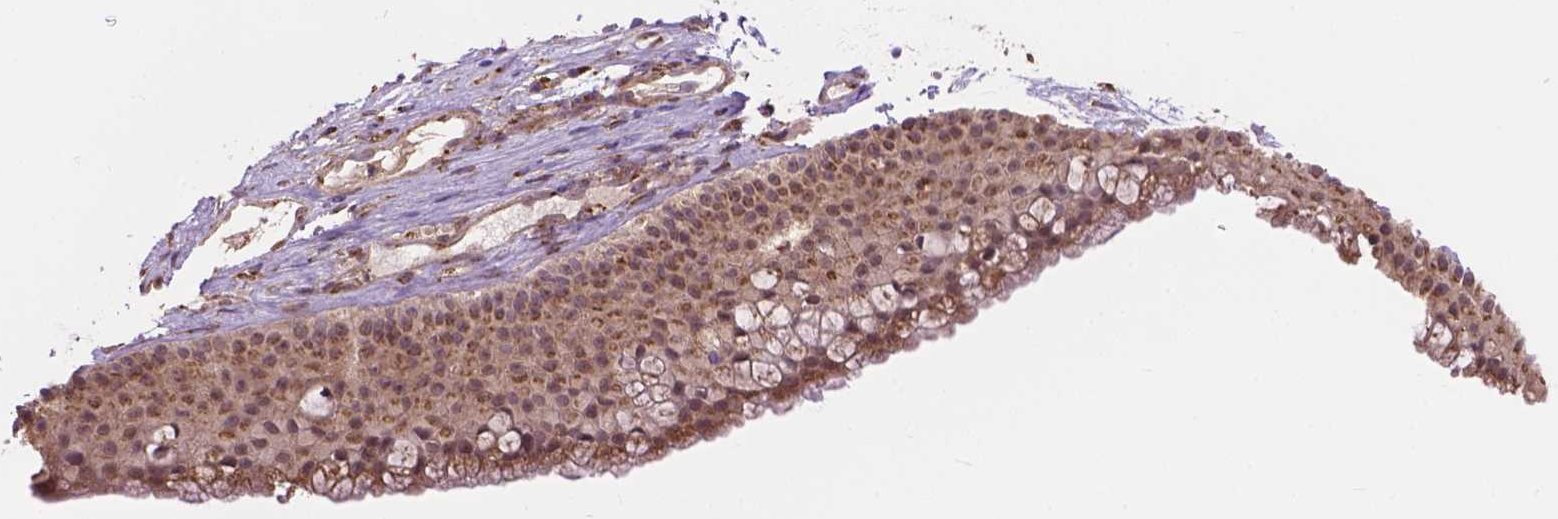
{"staining": {"intensity": "moderate", "quantity": ">75%", "location": "cytoplasmic/membranous,nuclear"}, "tissue": "nasopharynx", "cell_type": "Respiratory epithelial cells", "image_type": "normal", "snomed": [{"axis": "morphology", "description": "Normal tissue, NOS"}, {"axis": "topography", "description": "Nasopharynx"}], "caption": "Protein staining demonstrates moderate cytoplasmic/membranous,nuclear staining in approximately >75% of respiratory epithelial cells in unremarkable nasopharynx.", "gene": "PPP1CB", "patient": {"sex": "male", "age": 68}}